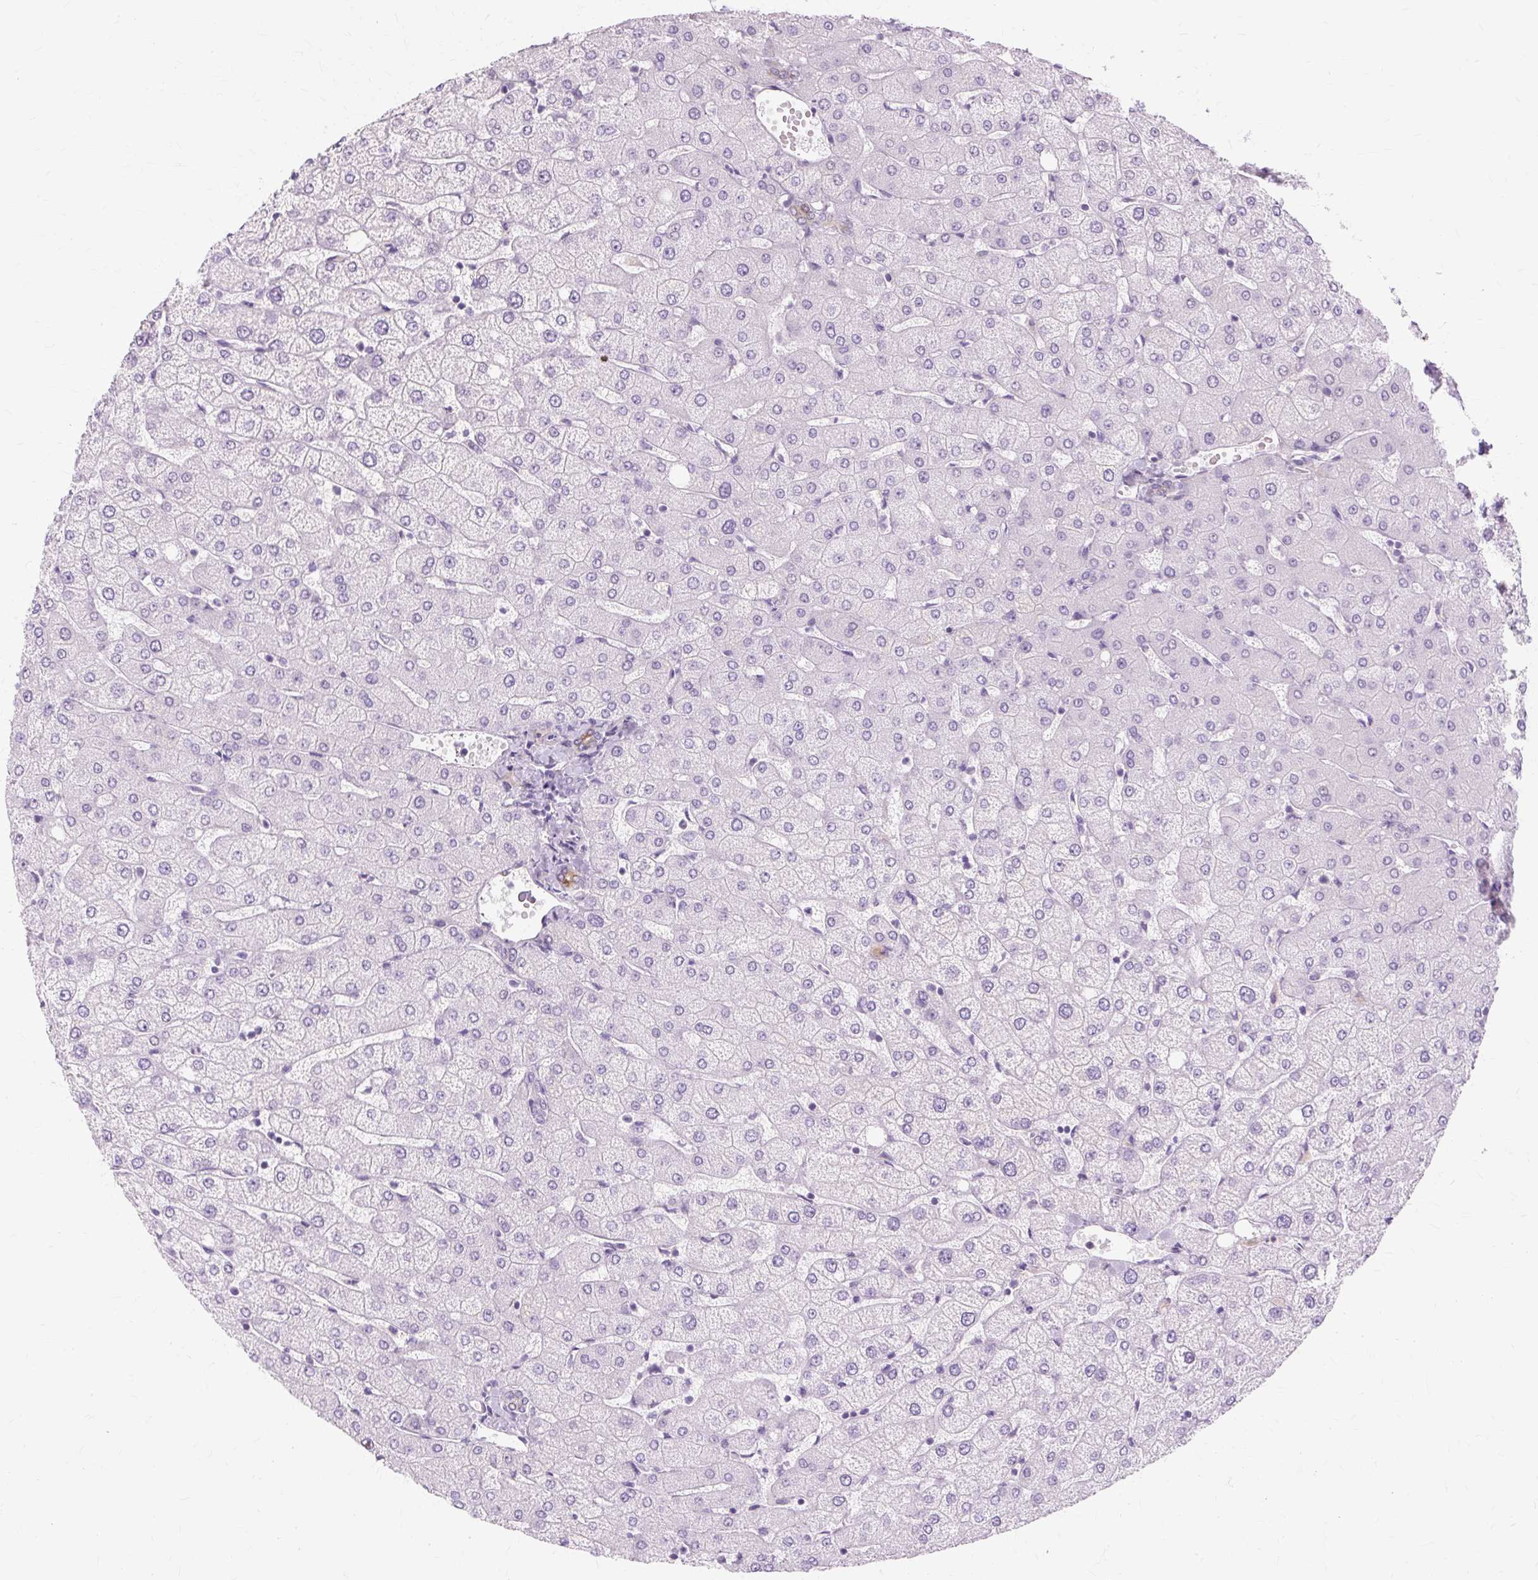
{"staining": {"intensity": "moderate", "quantity": "<25%", "location": "cytoplasmic/membranous"}, "tissue": "liver", "cell_type": "Cholangiocytes", "image_type": "normal", "snomed": [{"axis": "morphology", "description": "Normal tissue, NOS"}, {"axis": "topography", "description": "Liver"}], "caption": "DAB immunohistochemical staining of benign liver demonstrates moderate cytoplasmic/membranous protein positivity in approximately <25% of cholangiocytes.", "gene": "IRX2", "patient": {"sex": "female", "age": 54}}